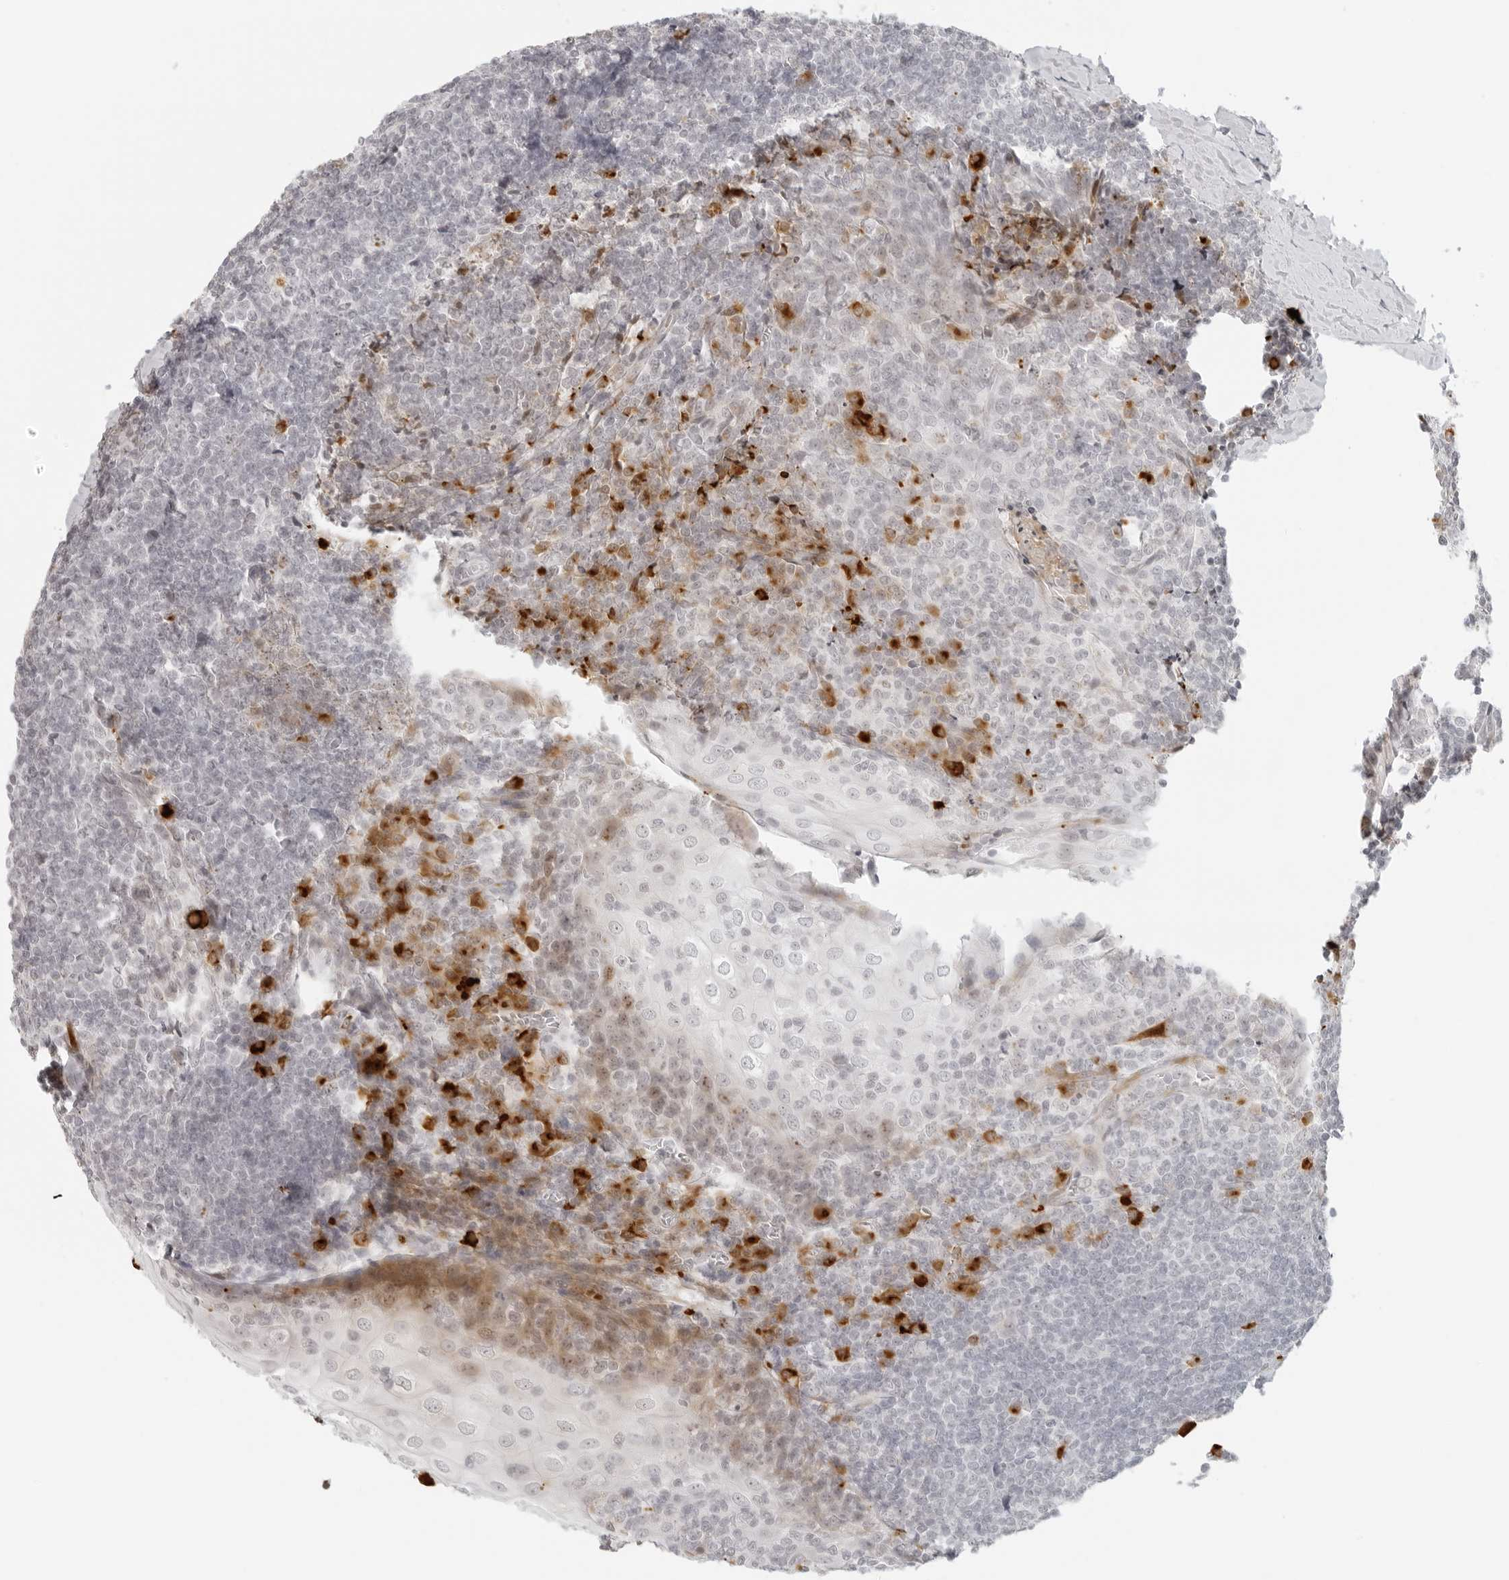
{"staining": {"intensity": "moderate", "quantity": "<25%", "location": "nuclear"}, "tissue": "tonsil", "cell_type": "Germinal center cells", "image_type": "normal", "snomed": [{"axis": "morphology", "description": "Normal tissue, NOS"}, {"axis": "topography", "description": "Tonsil"}], "caption": "Immunohistochemical staining of unremarkable tonsil shows <25% levels of moderate nuclear protein positivity in about <25% of germinal center cells.", "gene": "ZNF678", "patient": {"sex": "male", "age": 37}}